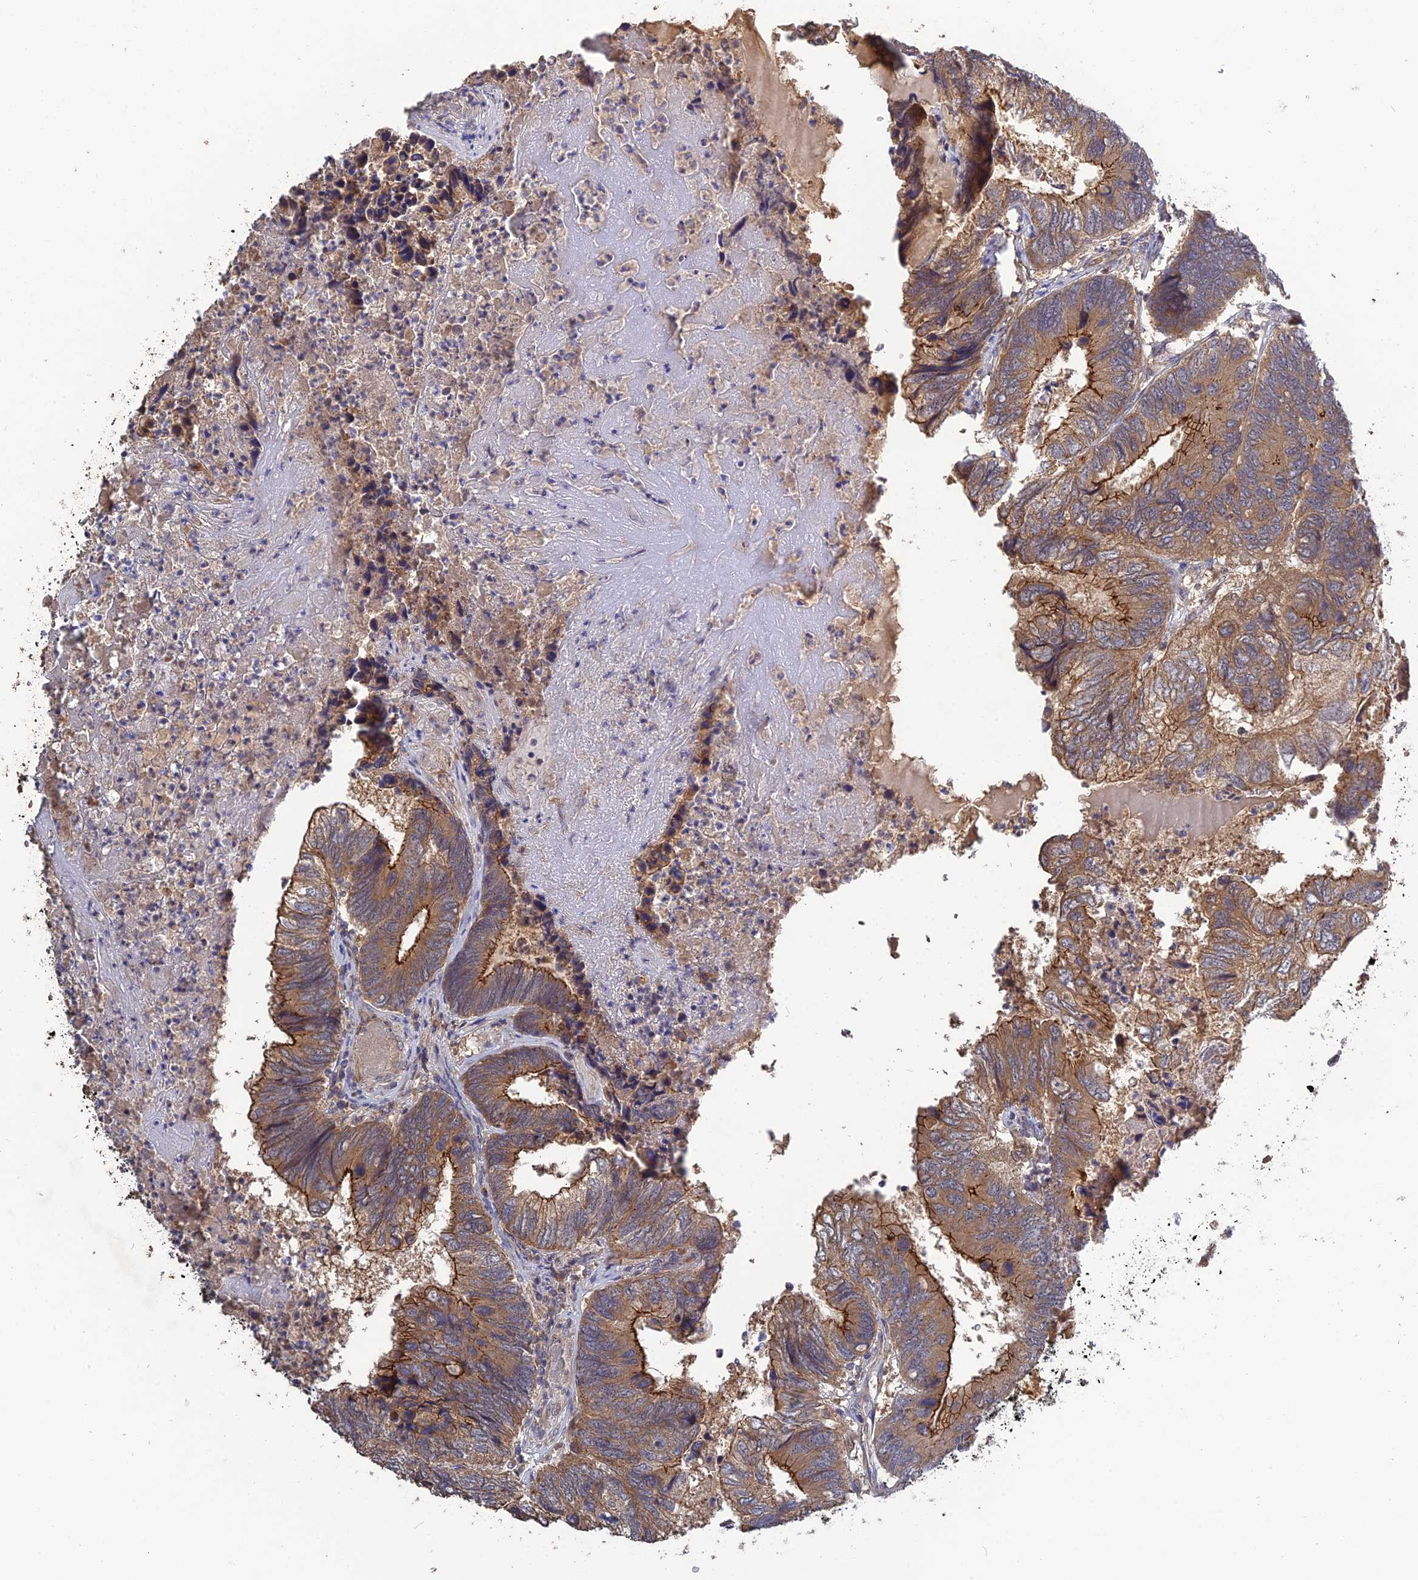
{"staining": {"intensity": "strong", "quantity": ">75%", "location": "cytoplasmic/membranous"}, "tissue": "colorectal cancer", "cell_type": "Tumor cells", "image_type": "cancer", "snomed": [{"axis": "morphology", "description": "Adenocarcinoma, NOS"}, {"axis": "topography", "description": "Colon"}], "caption": "Colorectal cancer (adenocarcinoma) tissue displays strong cytoplasmic/membranous positivity in approximately >75% of tumor cells", "gene": "ARHGAP40", "patient": {"sex": "female", "age": 67}}